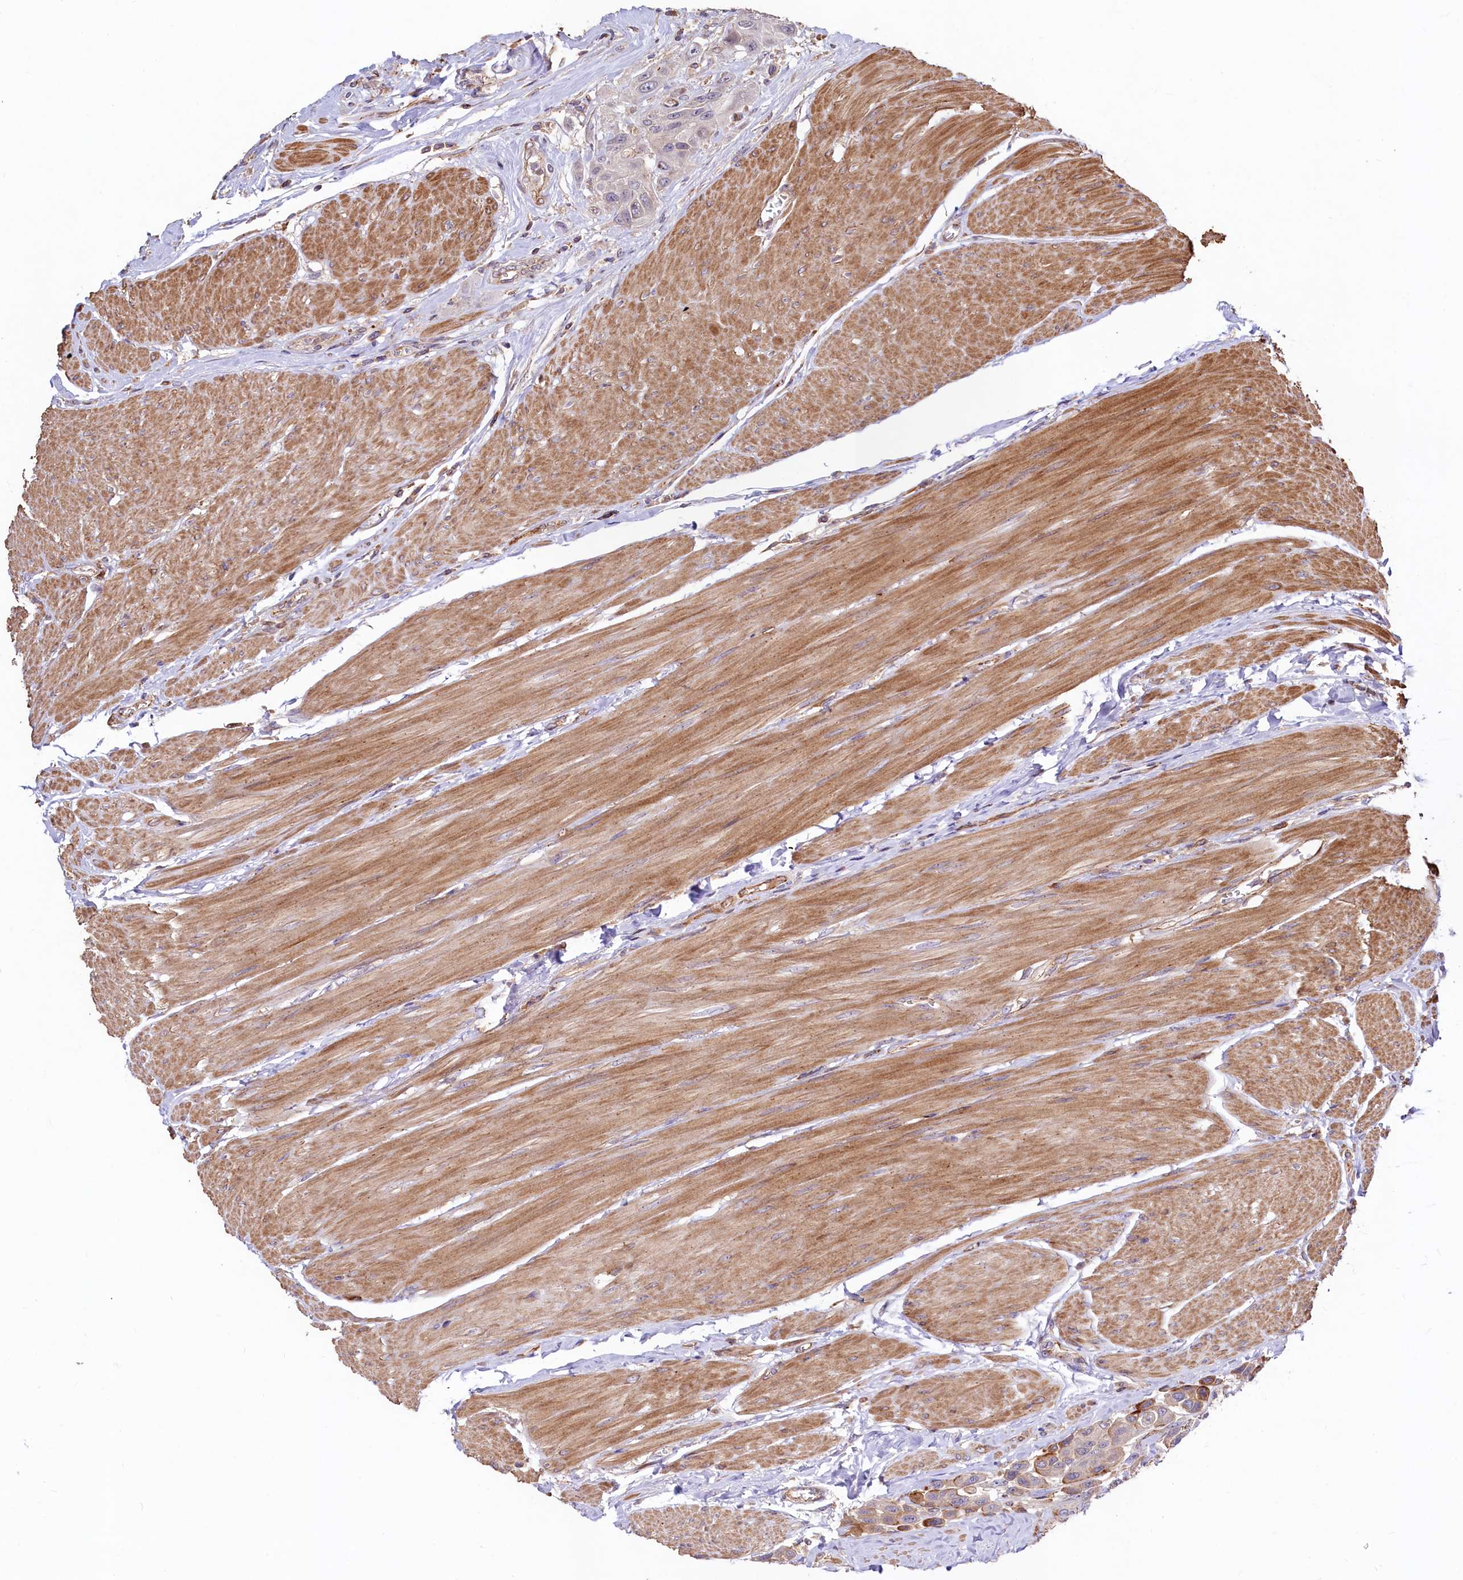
{"staining": {"intensity": "moderate", "quantity": "<25%", "location": "cytoplasmic/membranous"}, "tissue": "urothelial cancer", "cell_type": "Tumor cells", "image_type": "cancer", "snomed": [{"axis": "morphology", "description": "Urothelial carcinoma, High grade"}, {"axis": "topography", "description": "Urinary bladder"}], "caption": "A brown stain shows moderate cytoplasmic/membranous positivity of a protein in urothelial cancer tumor cells.", "gene": "KLHDC4", "patient": {"sex": "male", "age": 50}}